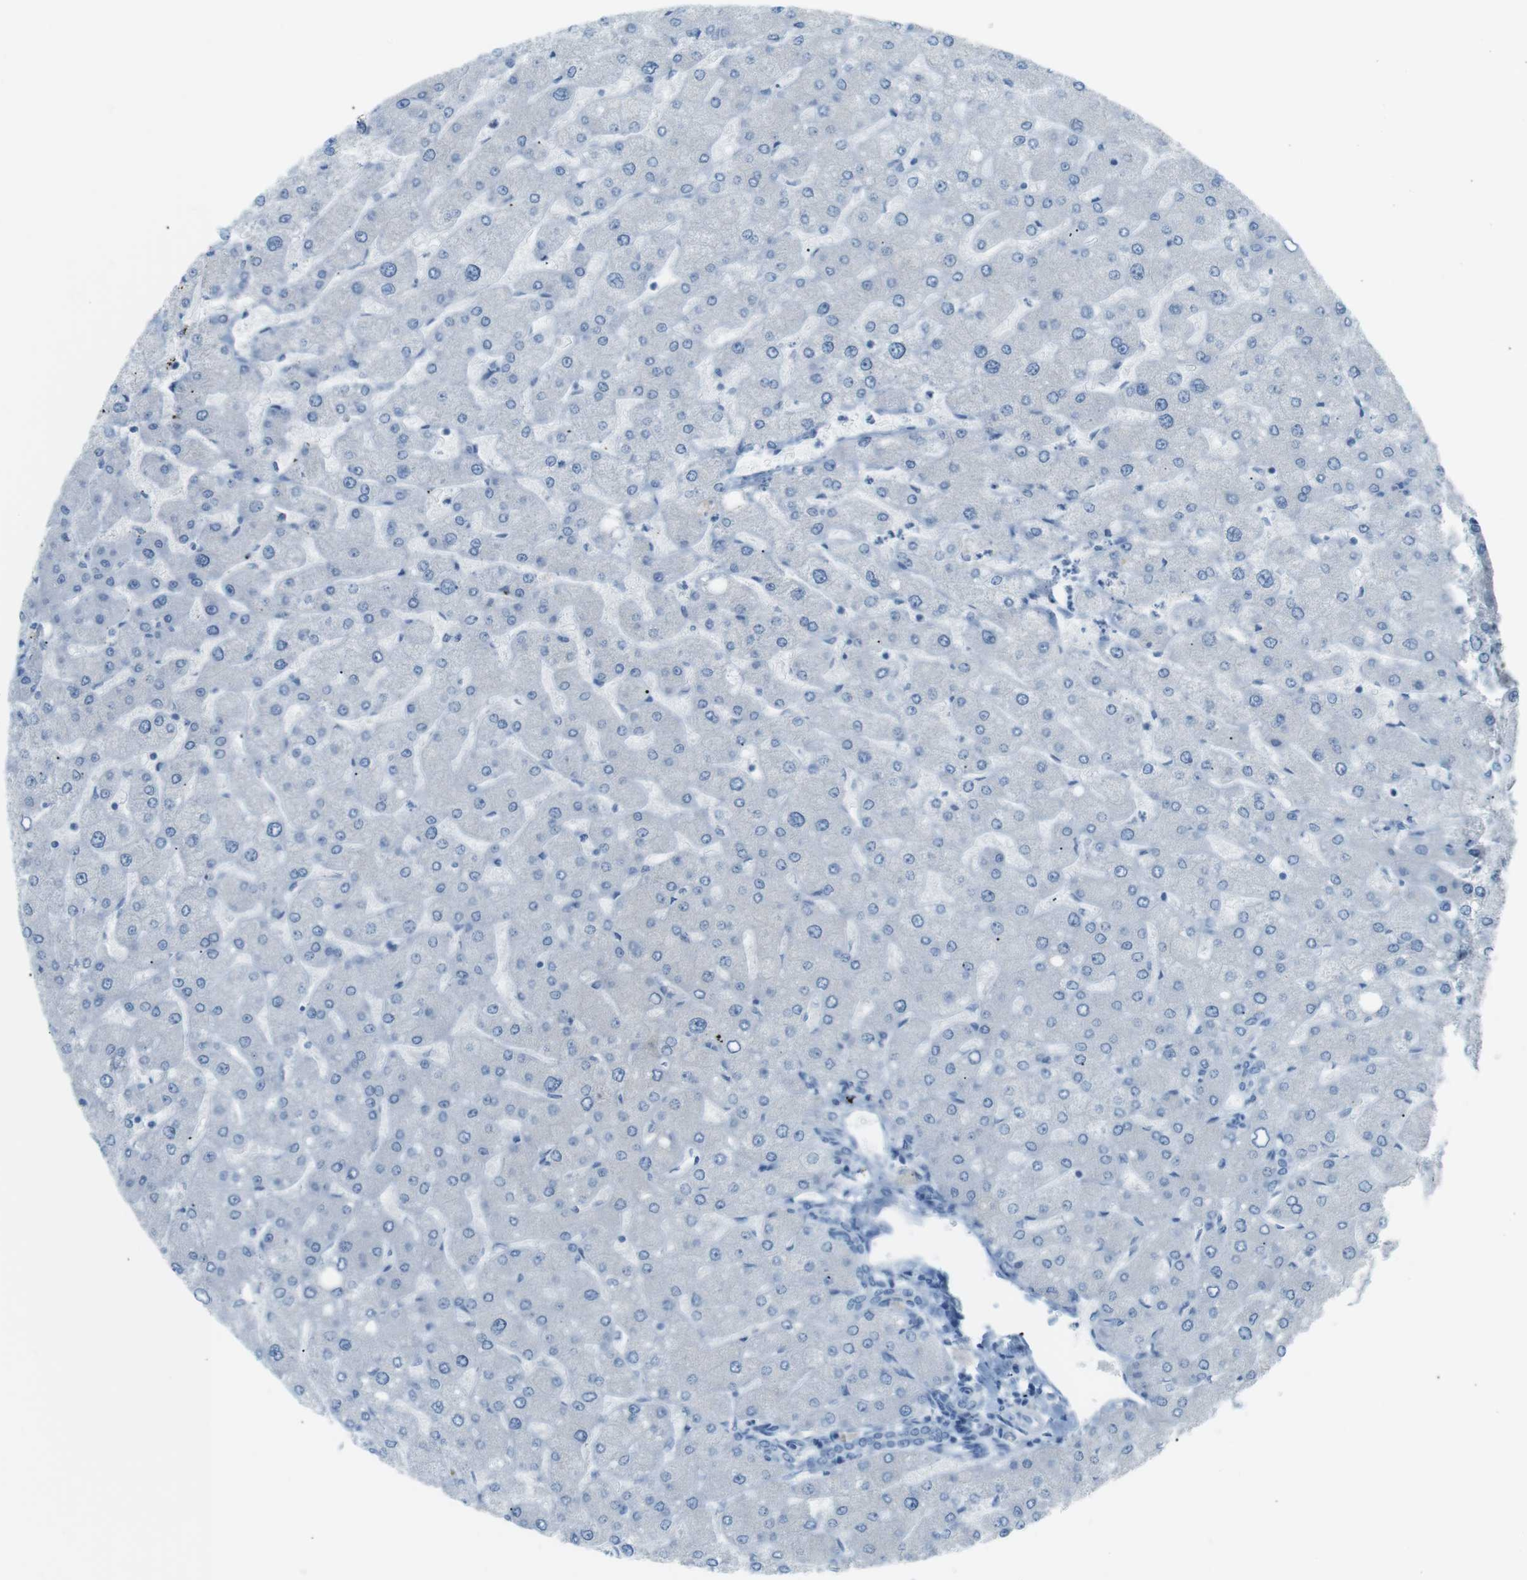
{"staining": {"intensity": "negative", "quantity": "none", "location": "none"}, "tissue": "liver", "cell_type": "Cholangiocytes", "image_type": "normal", "snomed": [{"axis": "morphology", "description": "Normal tissue, NOS"}, {"axis": "topography", "description": "Liver"}], "caption": "An immunohistochemistry photomicrograph of normal liver is shown. There is no staining in cholangiocytes of liver. (Brightfield microscopy of DAB (3,3'-diaminobenzidine) immunohistochemistry (IHC) at high magnification).", "gene": "AZGP1", "patient": {"sex": "male", "age": 55}}